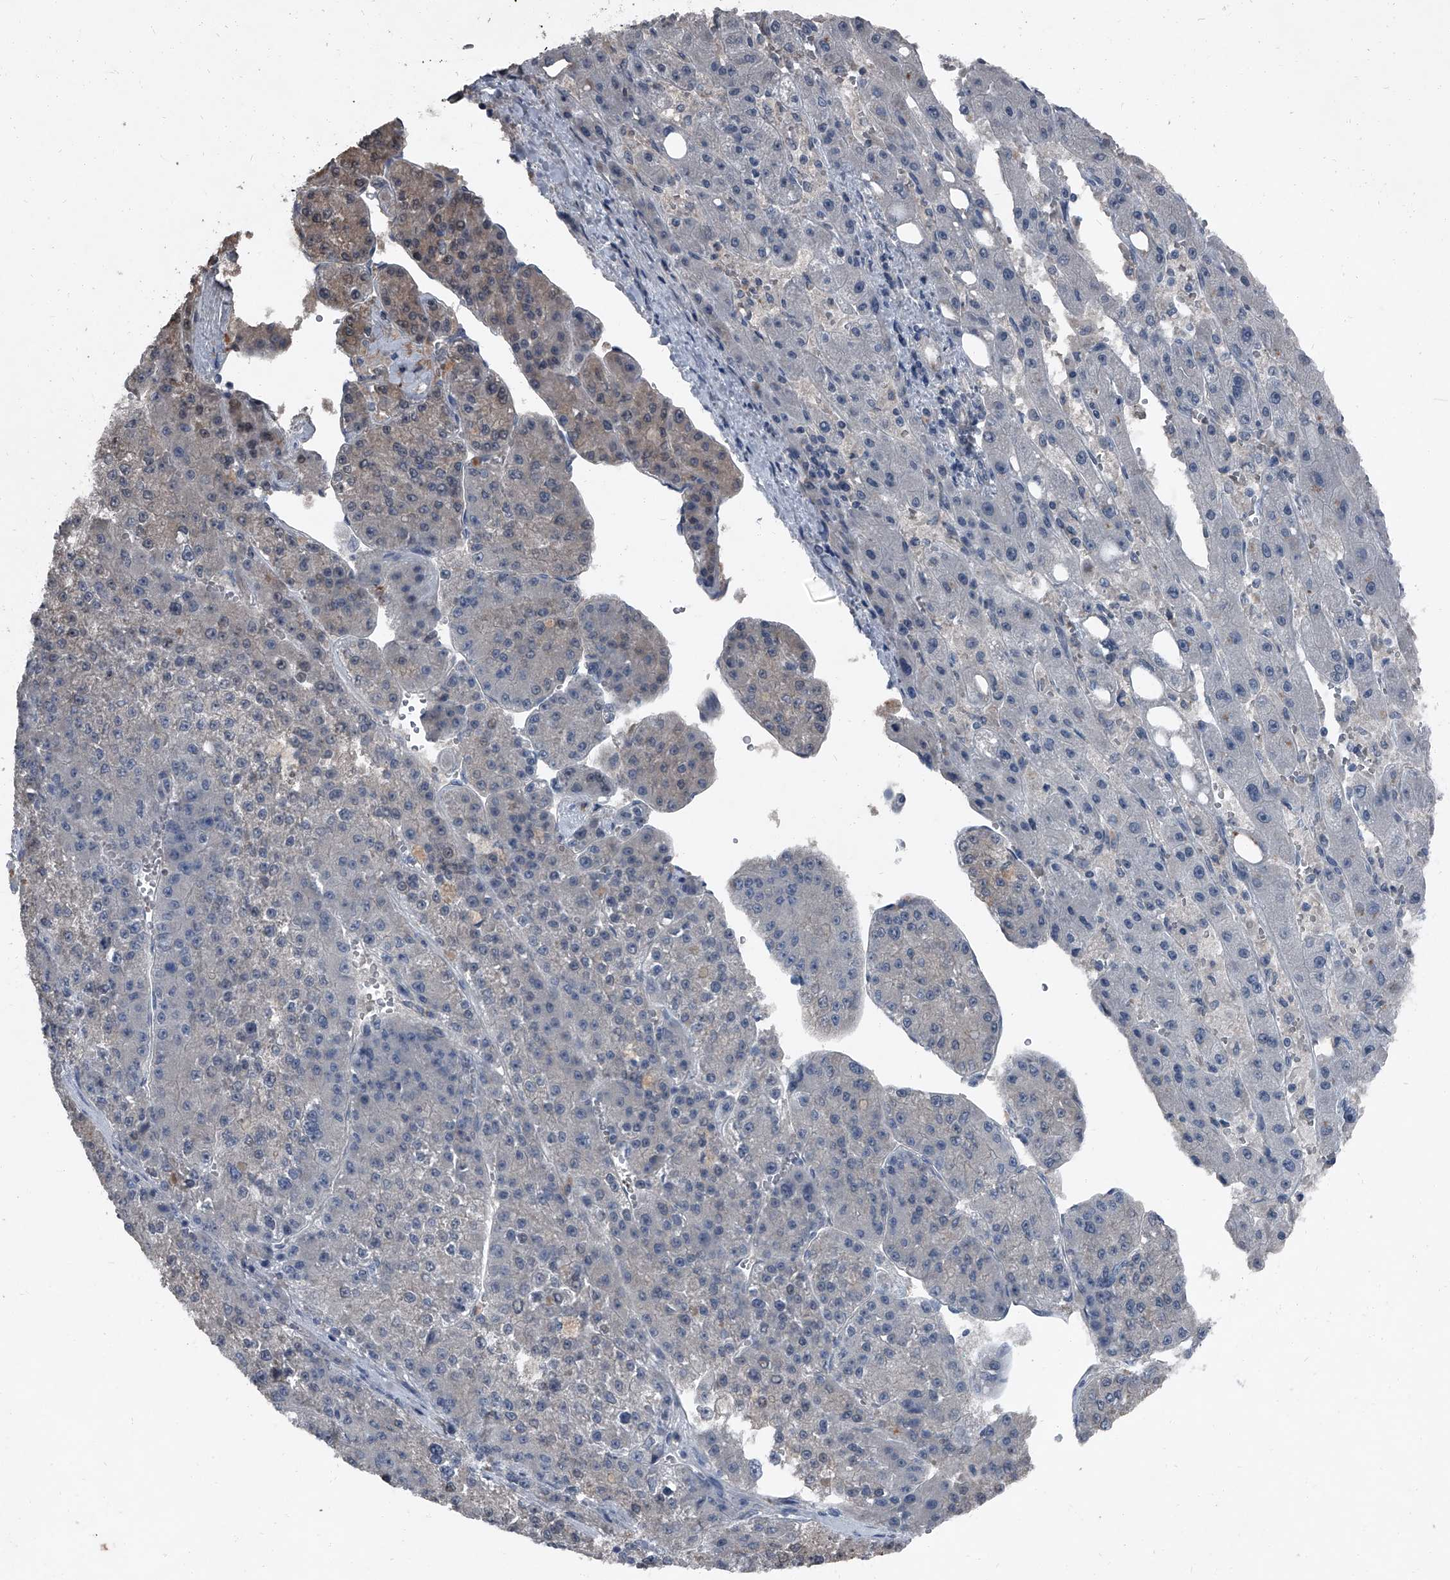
{"staining": {"intensity": "negative", "quantity": "none", "location": "none"}, "tissue": "liver cancer", "cell_type": "Tumor cells", "image_type": "cancer", "snomed": [{"axis": "morphology", "description": "Carcinoma, Hepatocellular, NOS"}, {"axis": "topography", "description": "Liver"}], "caption": "Tumor cells show no significant protein positivity in liver cancer.", "gene": "HEPHL1", "patient": {"sex": "female", "age": 73}}